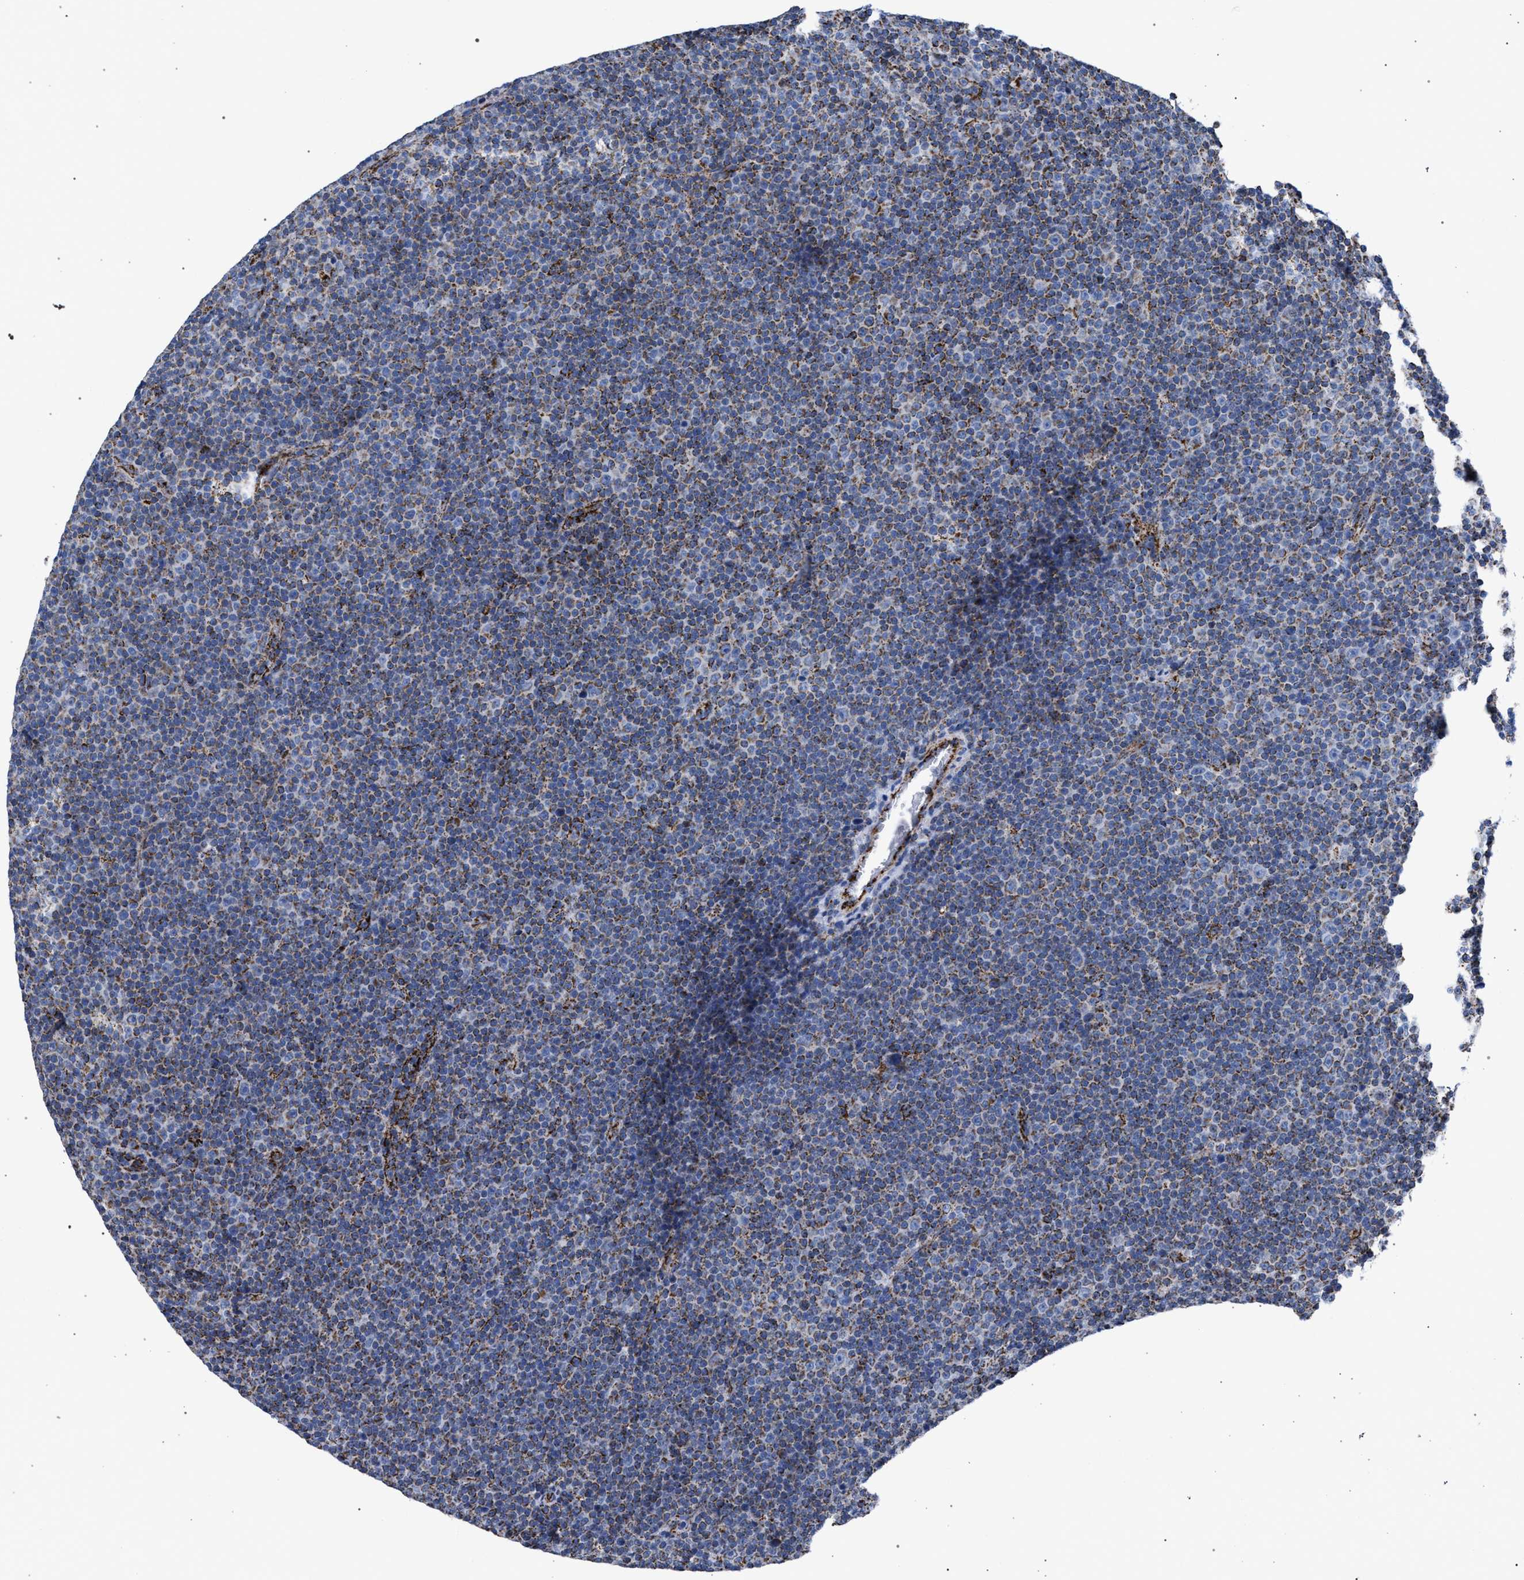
{"staining": {"intensity": "negative", "quantity": "none", "location": "none"}, "tissue": "lymphoma", "cell_type": "Tumor cells", "image_type": "cancer", "snomed": [{"axis": "morphology", "description": "Malignant lymphoma, non-Hodgkin's type, Low grade"}, {"axis": "topography", "description": "Lymph node"}], "caption": "An immunohistochemistry micrograph of low-grade malignant lymphoma, non-Hodgkin's type is shown. There is no staining in tumor cells of low-grade malignant lymphoma, non-Hodgkin's type. (DAB (3,3'-diaminobenzidine) immunohistochemistry (IHC), high magnification).", "gene": "ACADS", "patient": {"sex": "female", "age": 67}}